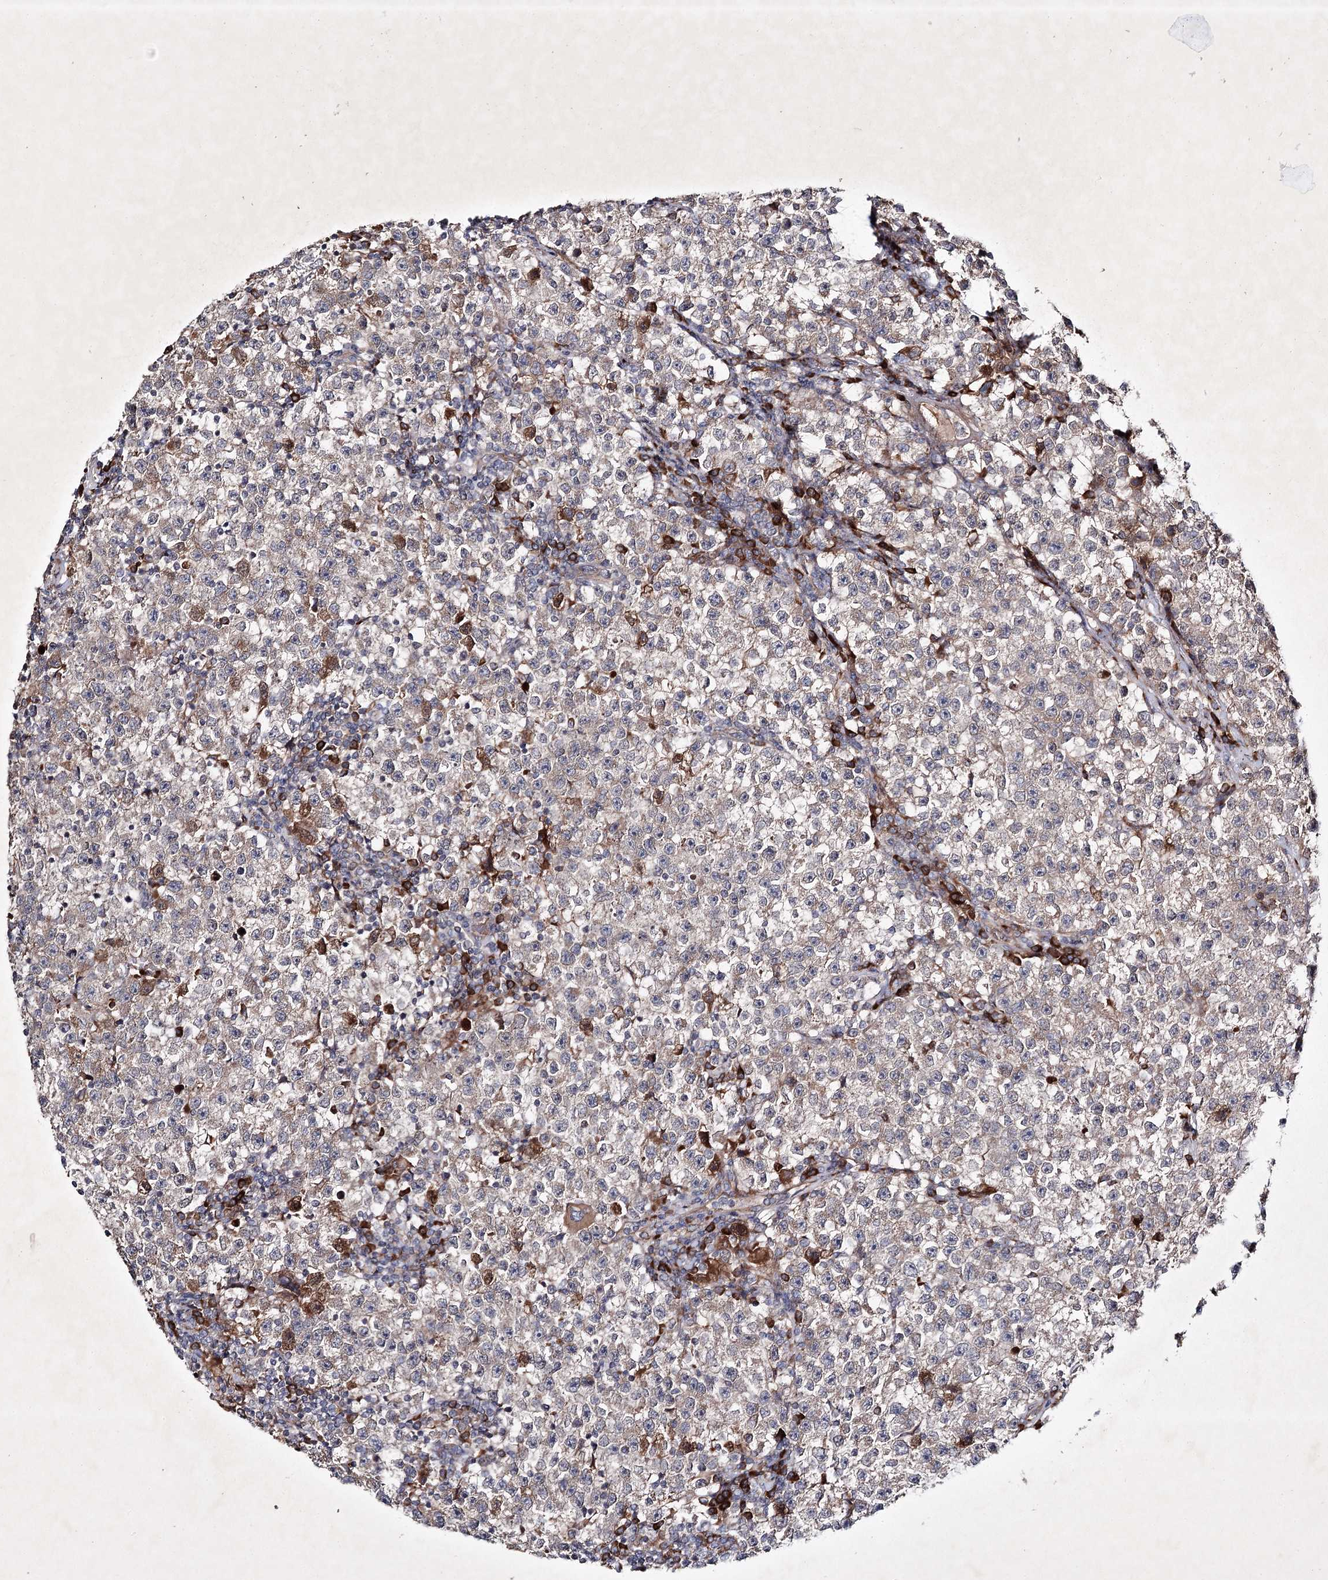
{"staining": {"intensity": "weak", "quantity": "25%-75%", "location": "cytoplasmic/membranous"}, "tissue": "testis cancer", "cell_type": "Tumor cells", "image_type": "cancer", "snomed": [{"axis": "morphology", "description": "Seminoma, NOS"}, {"axis": "topography", "description": "Testis"}], "caption": "Testis cancer stained with a protein marker reveals weak staining in tumor cells.", "gene": "ALG9", "patient": {"sex": "male", "age": 22}}